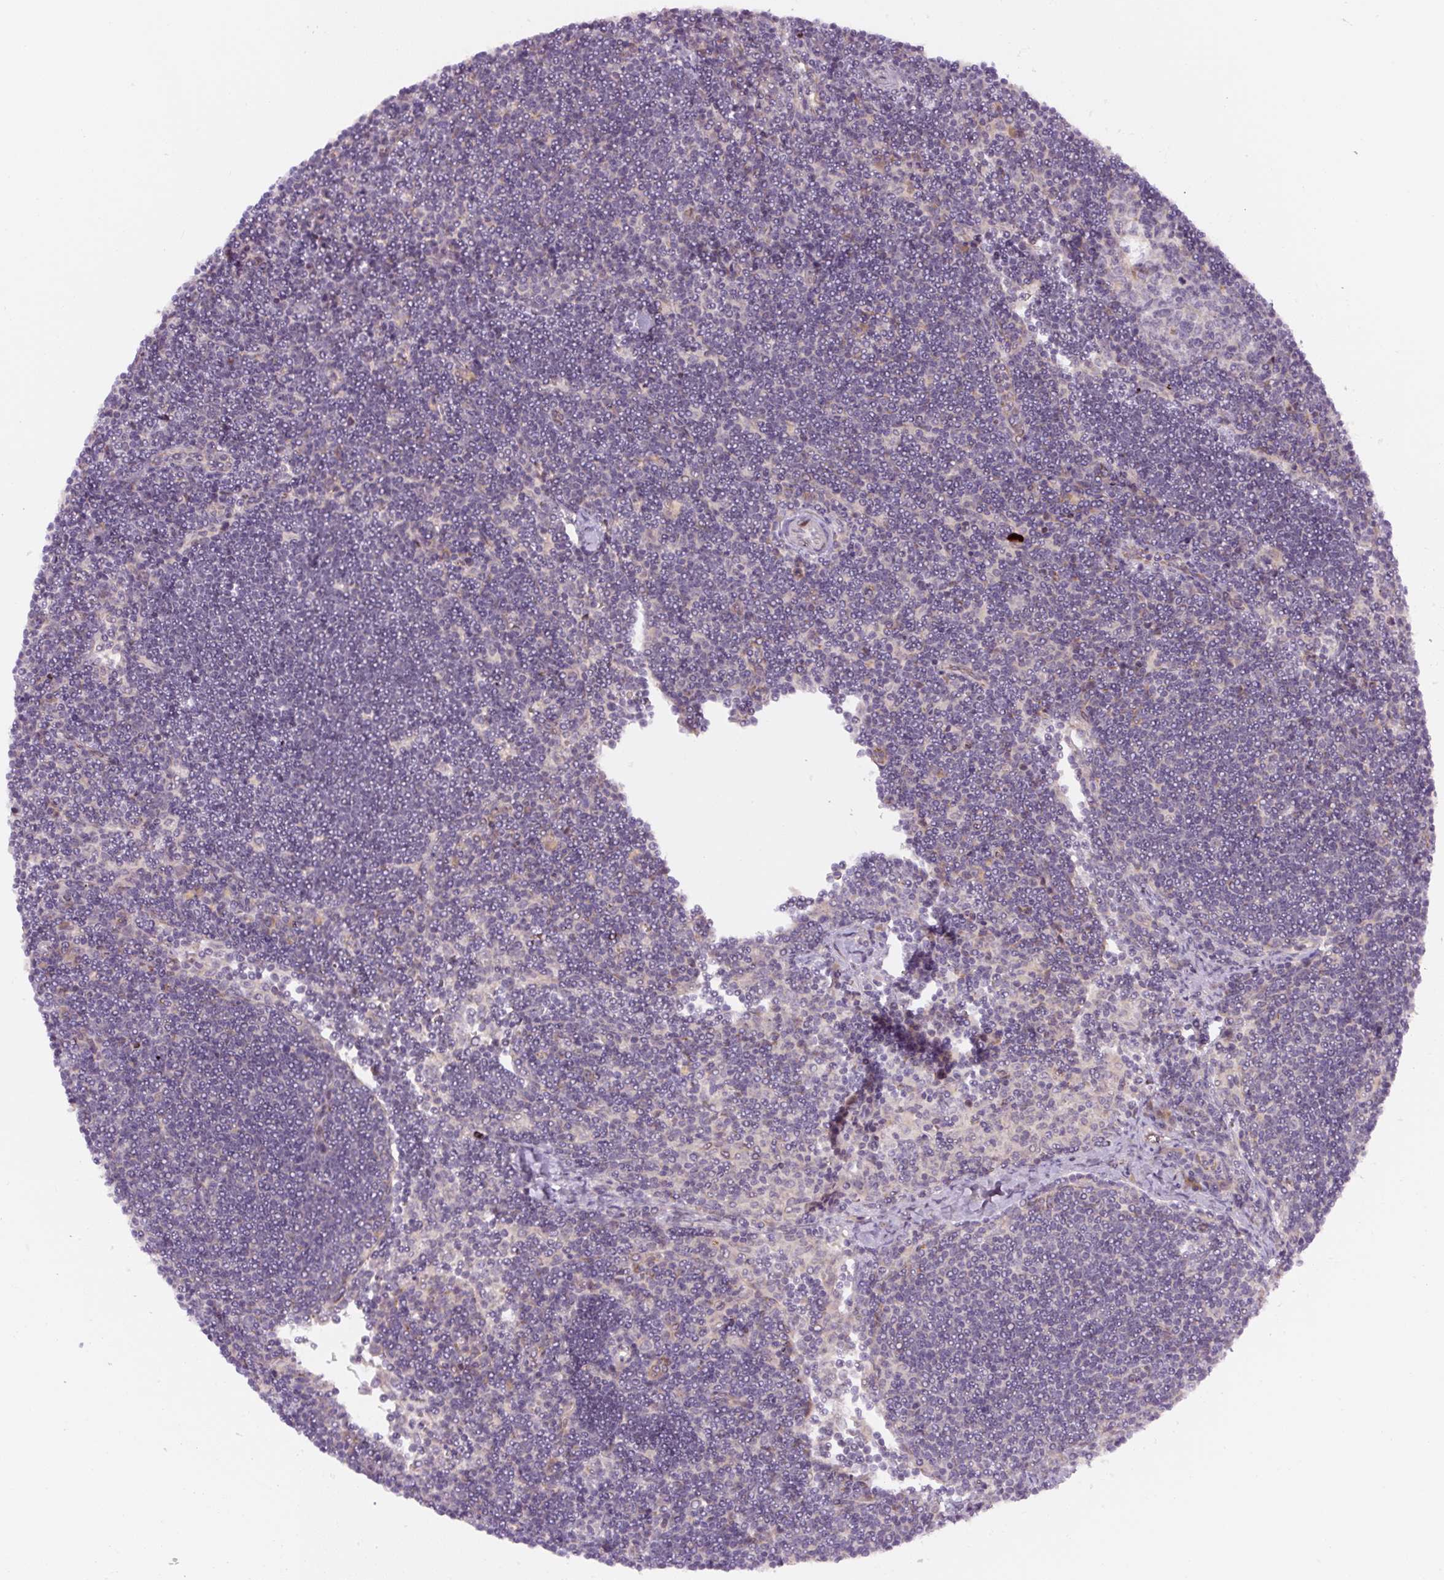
{"staining": {"intensity": "negative", "quantity": "none", "location": "none"}, "tissue": "lymph node", "cell_type": "Germinal center cells", "image_type": "normal", "snomed": [{"axis": "morphology", "description": "Normal tissue, NOS"}, {"axis": "topography", "description": "Lymph node"}], "caption": "Immunohistochemistry (IHC) of unremarkable human lymph node shows no staining in germinal center cells.", "gene": "YIF1B", "patient": {"sex": "female", "age": 29}}